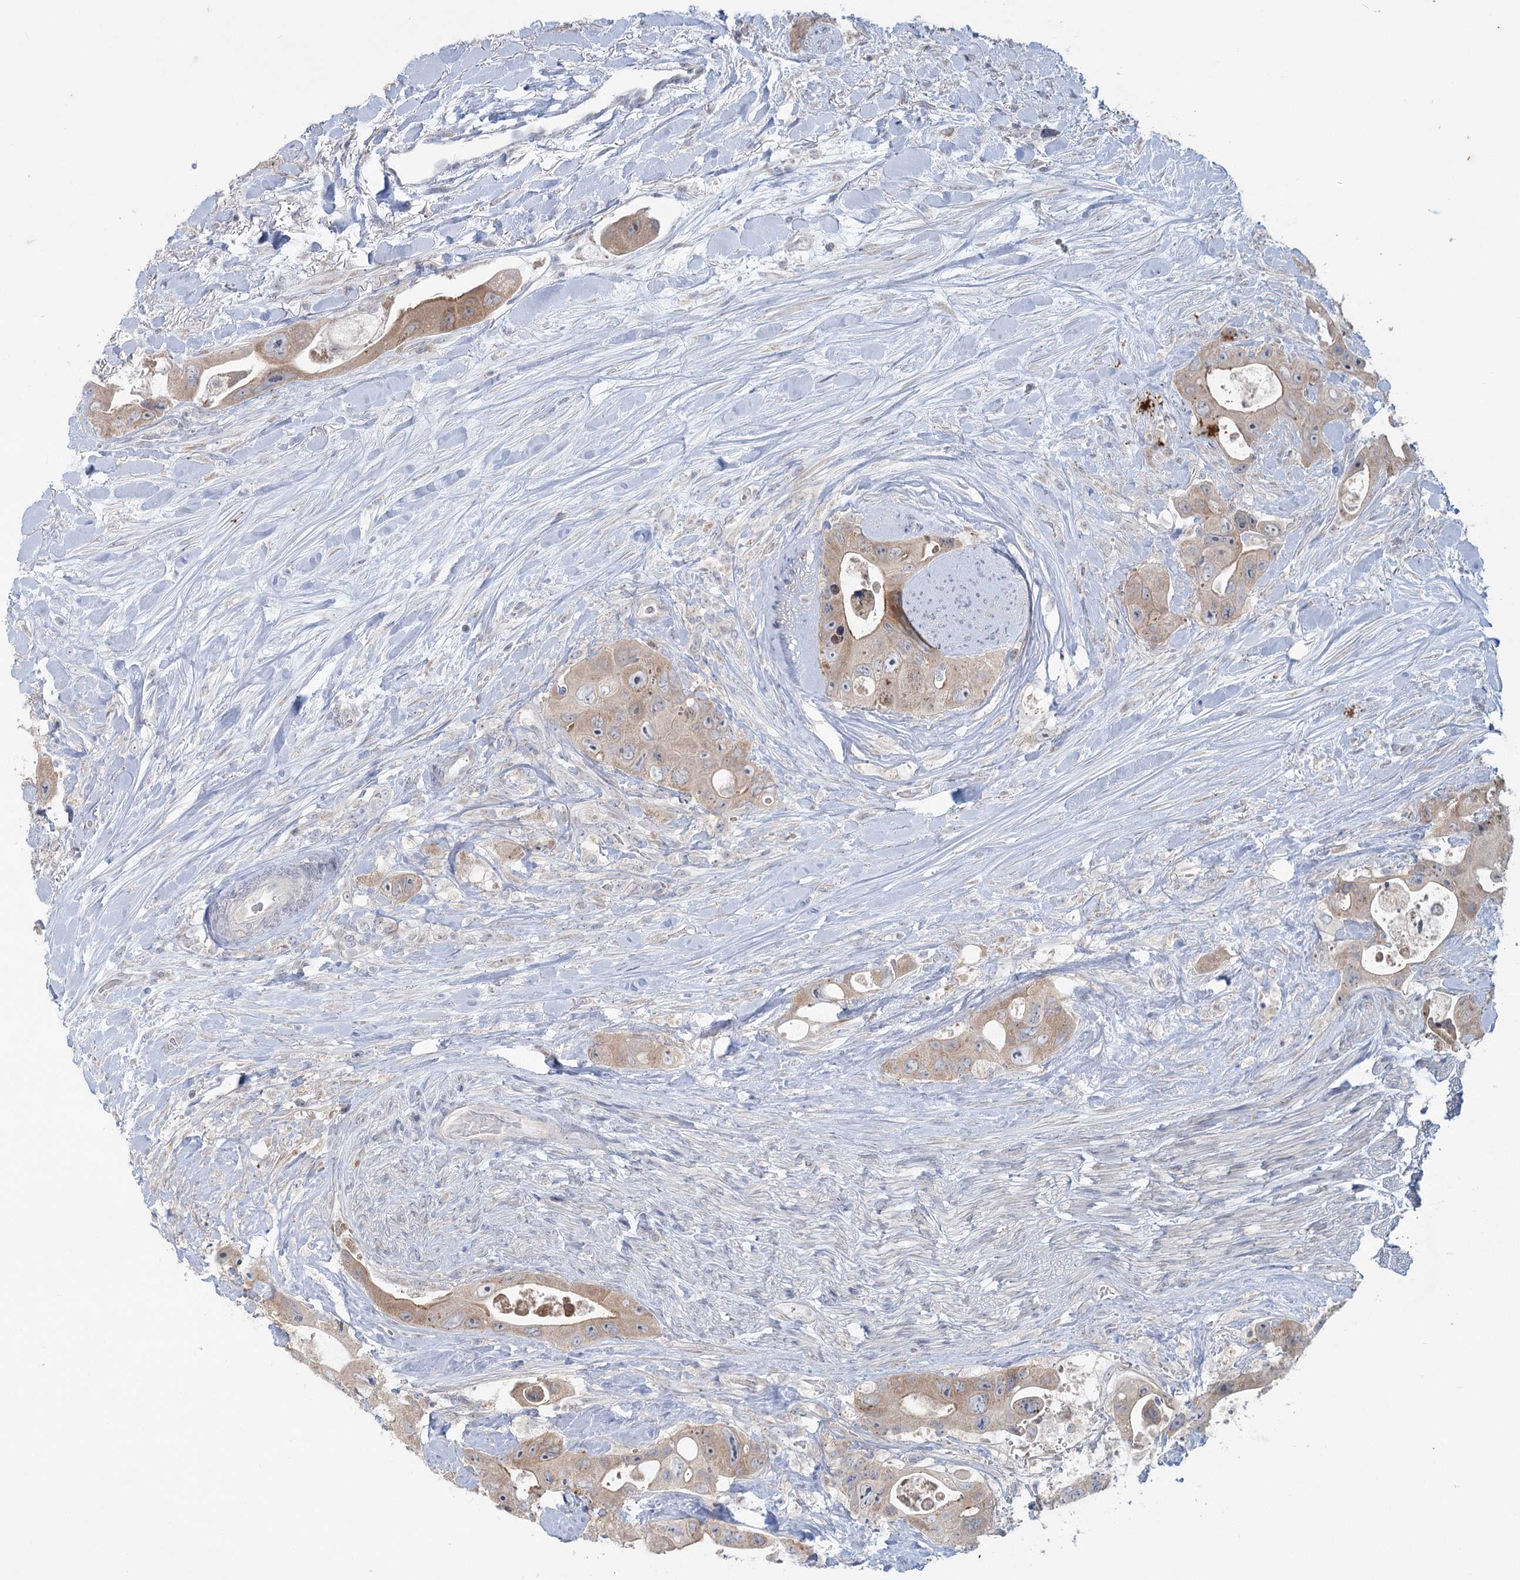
{"staining": {"intensity": "moderate", "quantity": "<25%", "location": "cytoplasmic/membranous"}, "tissue": "colorectal cancer", "cell_type": "Tumor cells", "image_type": "cancer", "snomed": [{"axis": "morphology", "description": "Adenocarcinoma, NOS"}, {"axis": "topography", "description": "Colon"}], "caption": "The image exhibits staining of colorectal cancer, revealing moderate cytoplasmic/membranous protein expression (brown color) within tumor cells.", "gene": "PLA2G12A", "patient": {"sex": "female", "age": 46}}